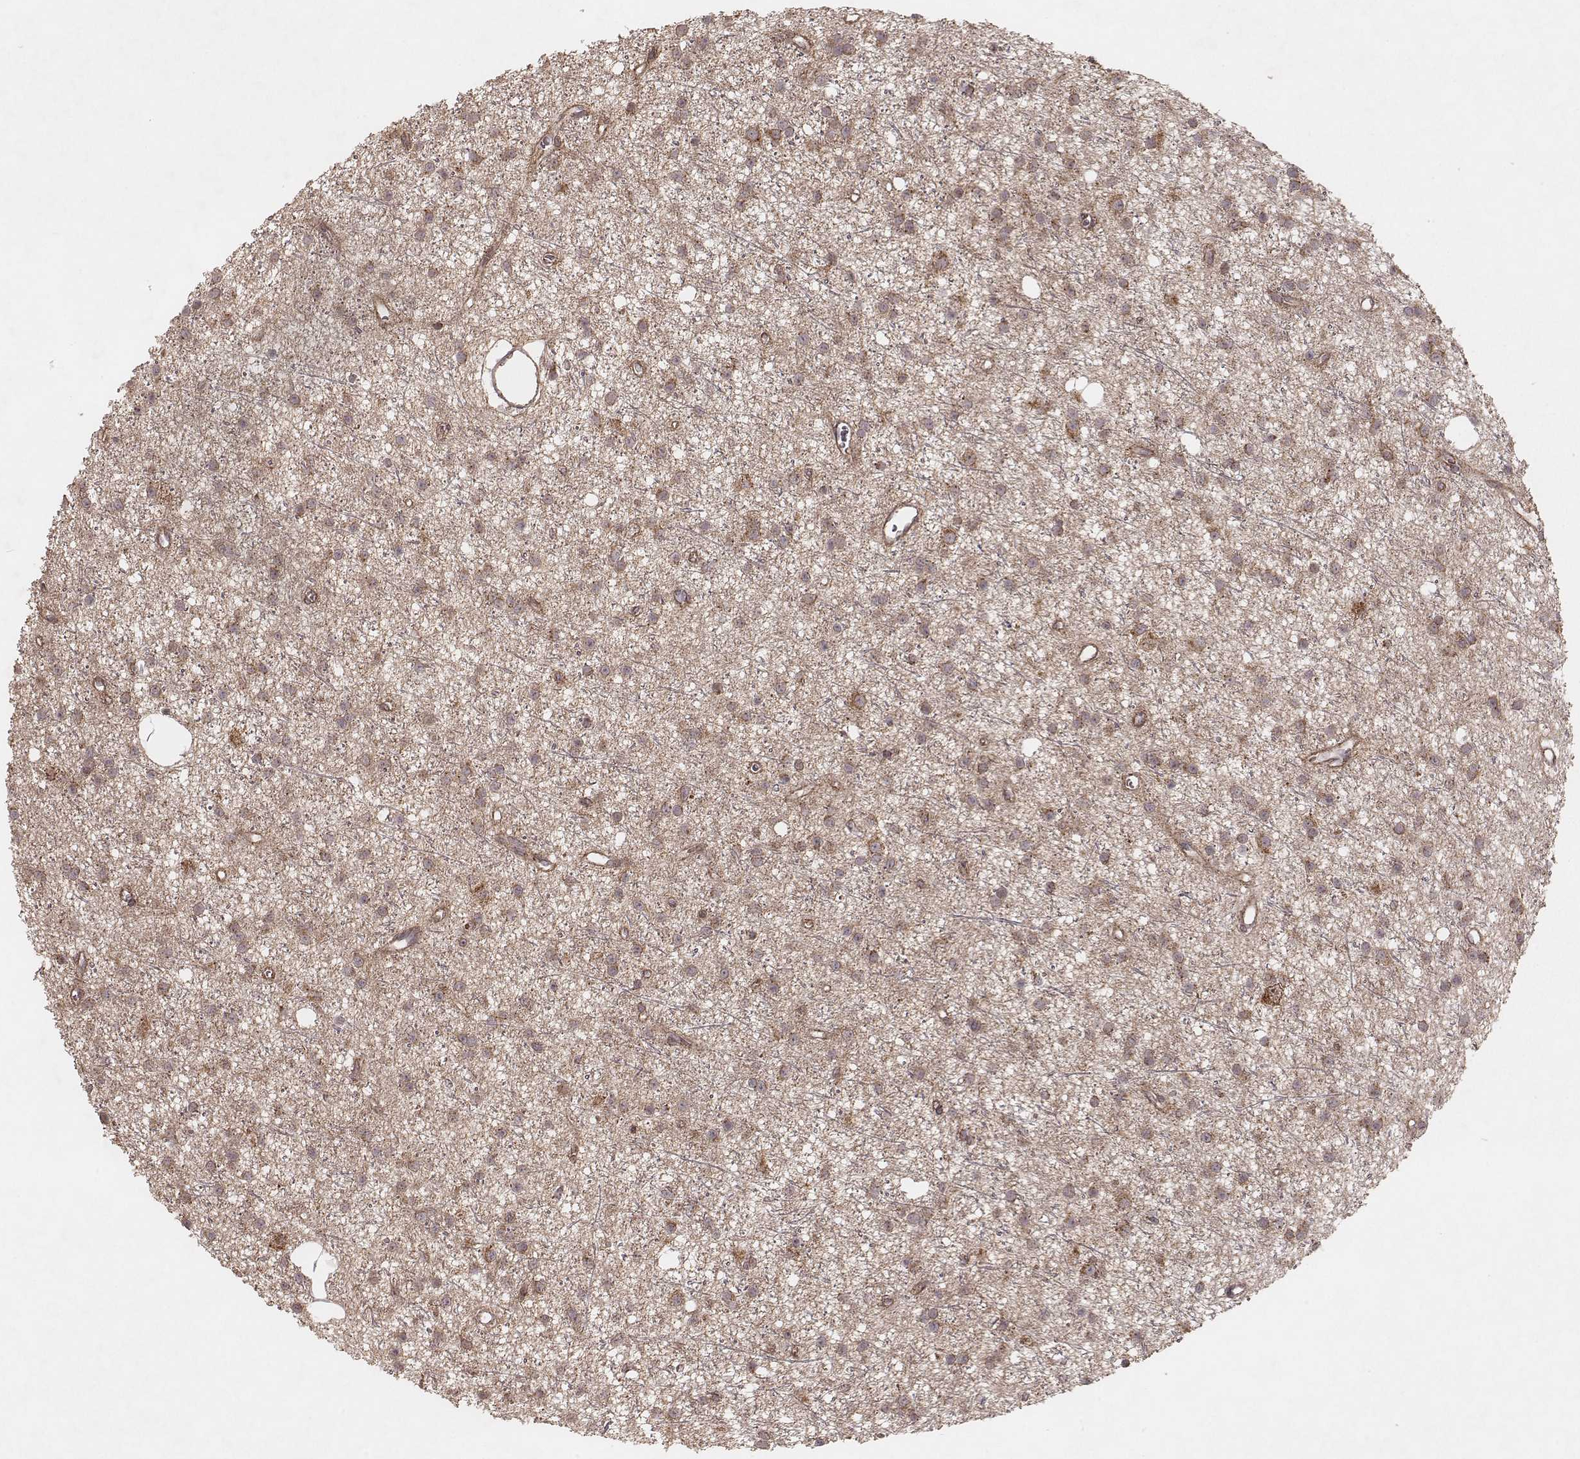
{"staining": {"intensity": "weak", "quantity": ">75%", "location": "cytoplasmic/membranous"}, "tissue": "glioma", "cell_type": "Tumor cells", "image_type": "cancer", "snomed": [{"axis": "morphology", "description": "Glioma, malignant, Low grade"}, {"axis": "topography", "description": "Brain"}], "caption": "IHC (DAB (3,3'-diaminobenzidine)) staining of human malignant glioma (low-grade) reveals weak cytoplasmic/membranous protein expression in approximately >75% of tumor cells.", "gene": "NDUFA7", "patient": {"sex": "male", "age": 27}}